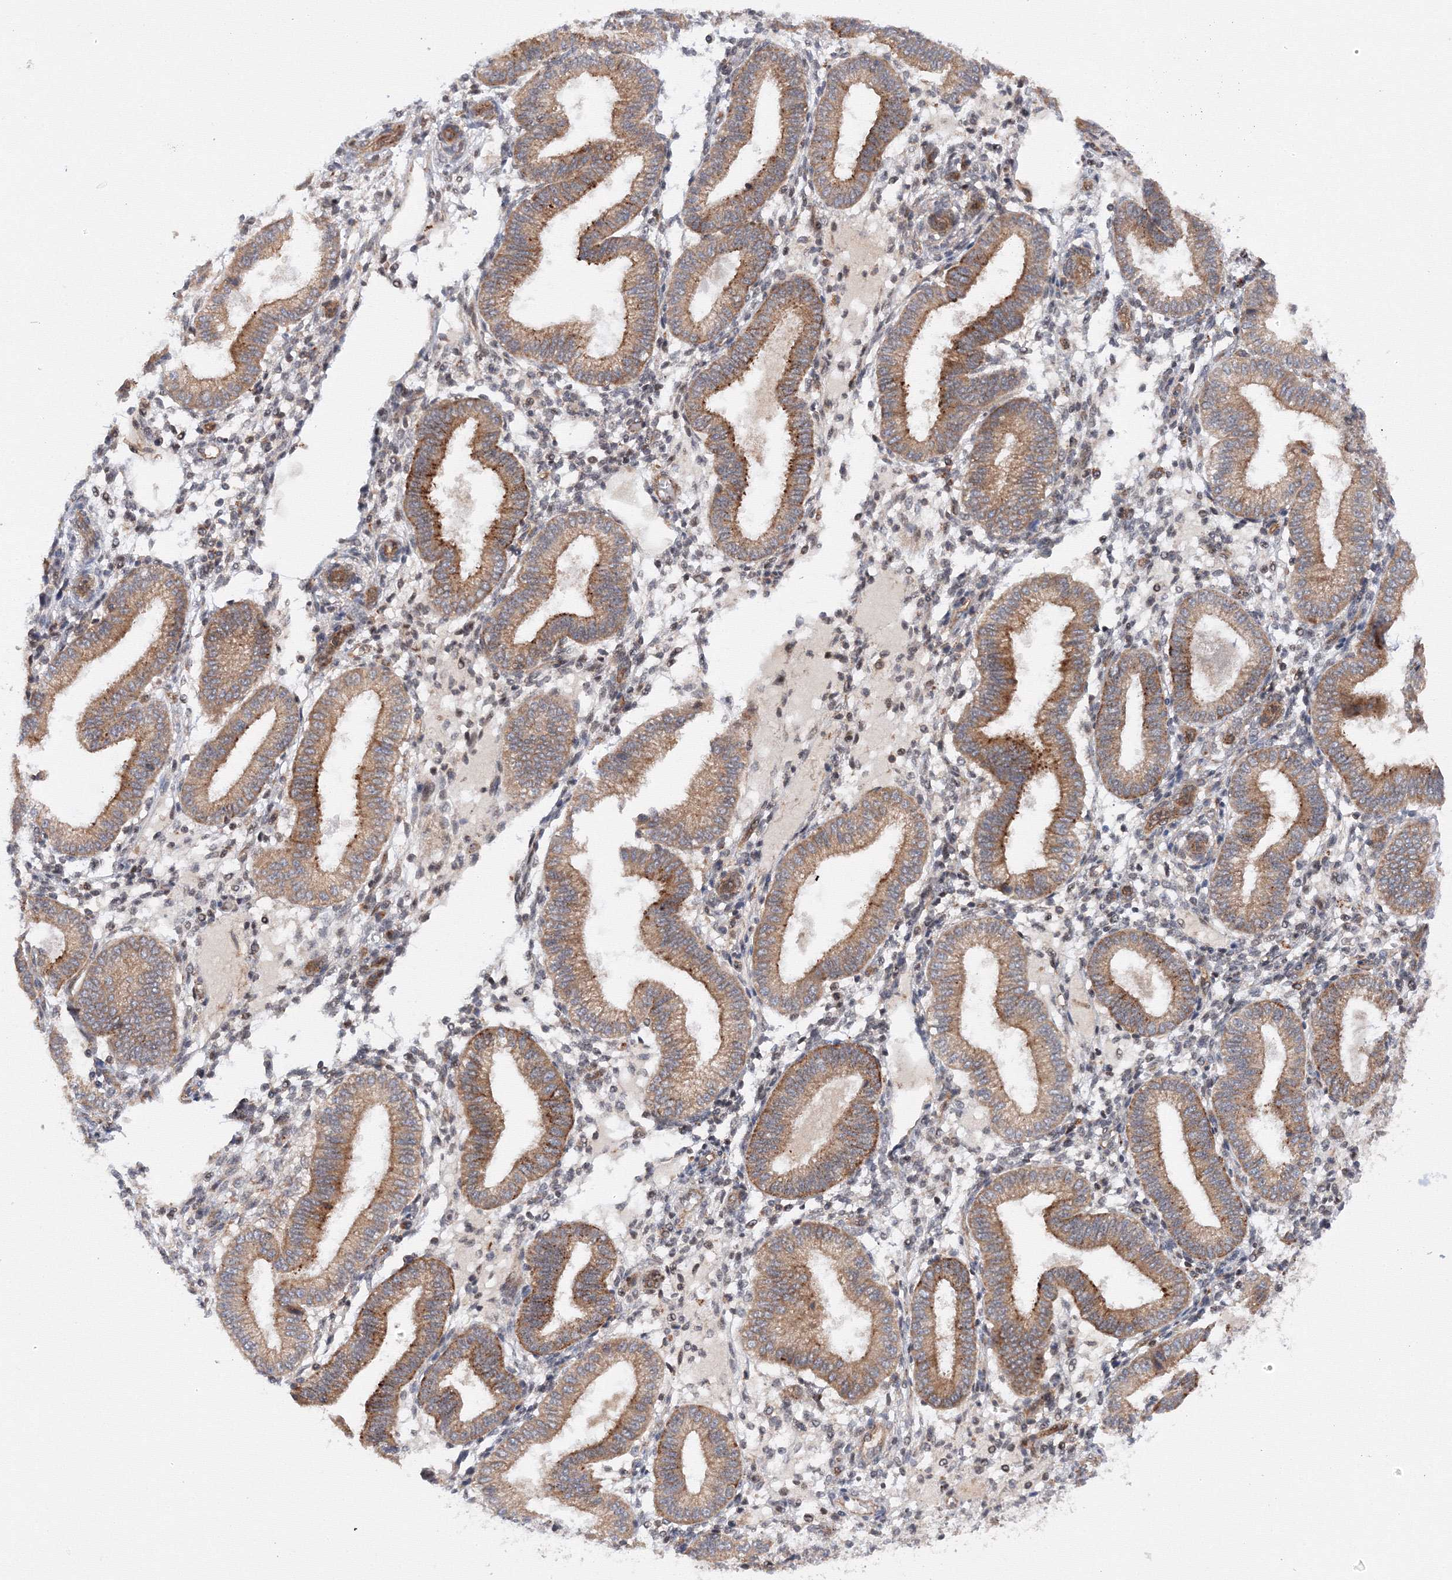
{"staining": {"intensity": "weak", "quantity": "25%-75%", "location": "cytoplasmic/membranous"}, "tissue": "endometrium", "cell_type": "Cells in endometrial stroma", "image_type": "normal", "snomed": [{"axis": "morphology", "description": "Normal tissue, NOS"}, {"axis": "topography", "description": "Endometrium"}], "caption": "IHC of benign human endometrium reveals low levels of weak cytoplasmic/membranous positivity in about 25%-75% of cells in endometrial stroma.", "gene": "DCTD", "patient": {"sex": "female", "age": 39}}